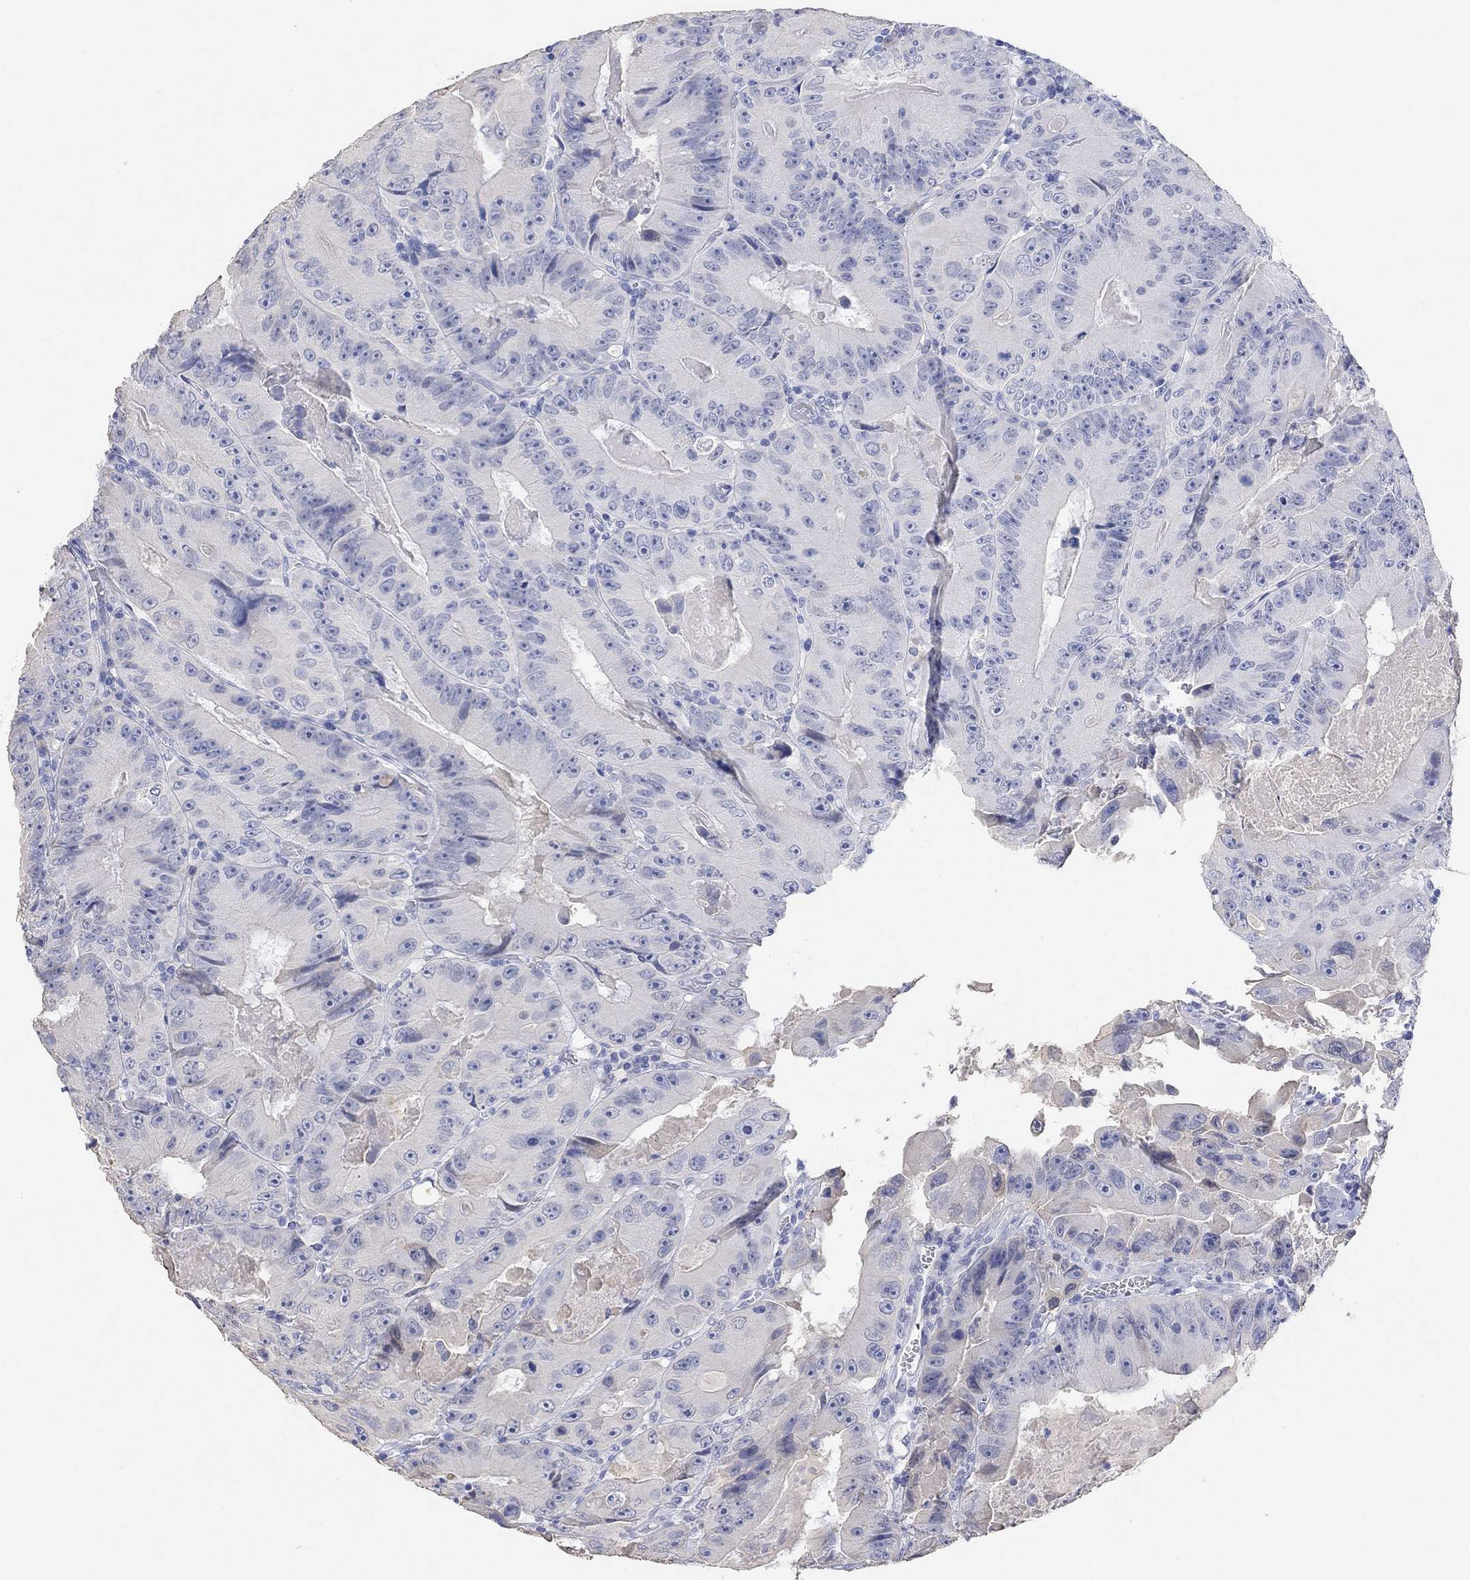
{"staining": {"intensity": "negative", "quantity": "none", "location": "none"}, "tissue": "colorectal cancer", "cell_type": "Tumor cells", "image_type": "cancer", "snomed": [{"axis": "morphology", "description": "Adenocarcinoma, NOS"}, {"axis": "topography", "description": "Colon"}], "caption": "This micrograph is of colorectal cancer stained with immunohistochemistry (IHC) to label a protein in brown with the nuclei are counter-stained blue. There is no positivity in tumor cells.", "gene": "TYR", "patient": {"sex": "female", "age": 86}}